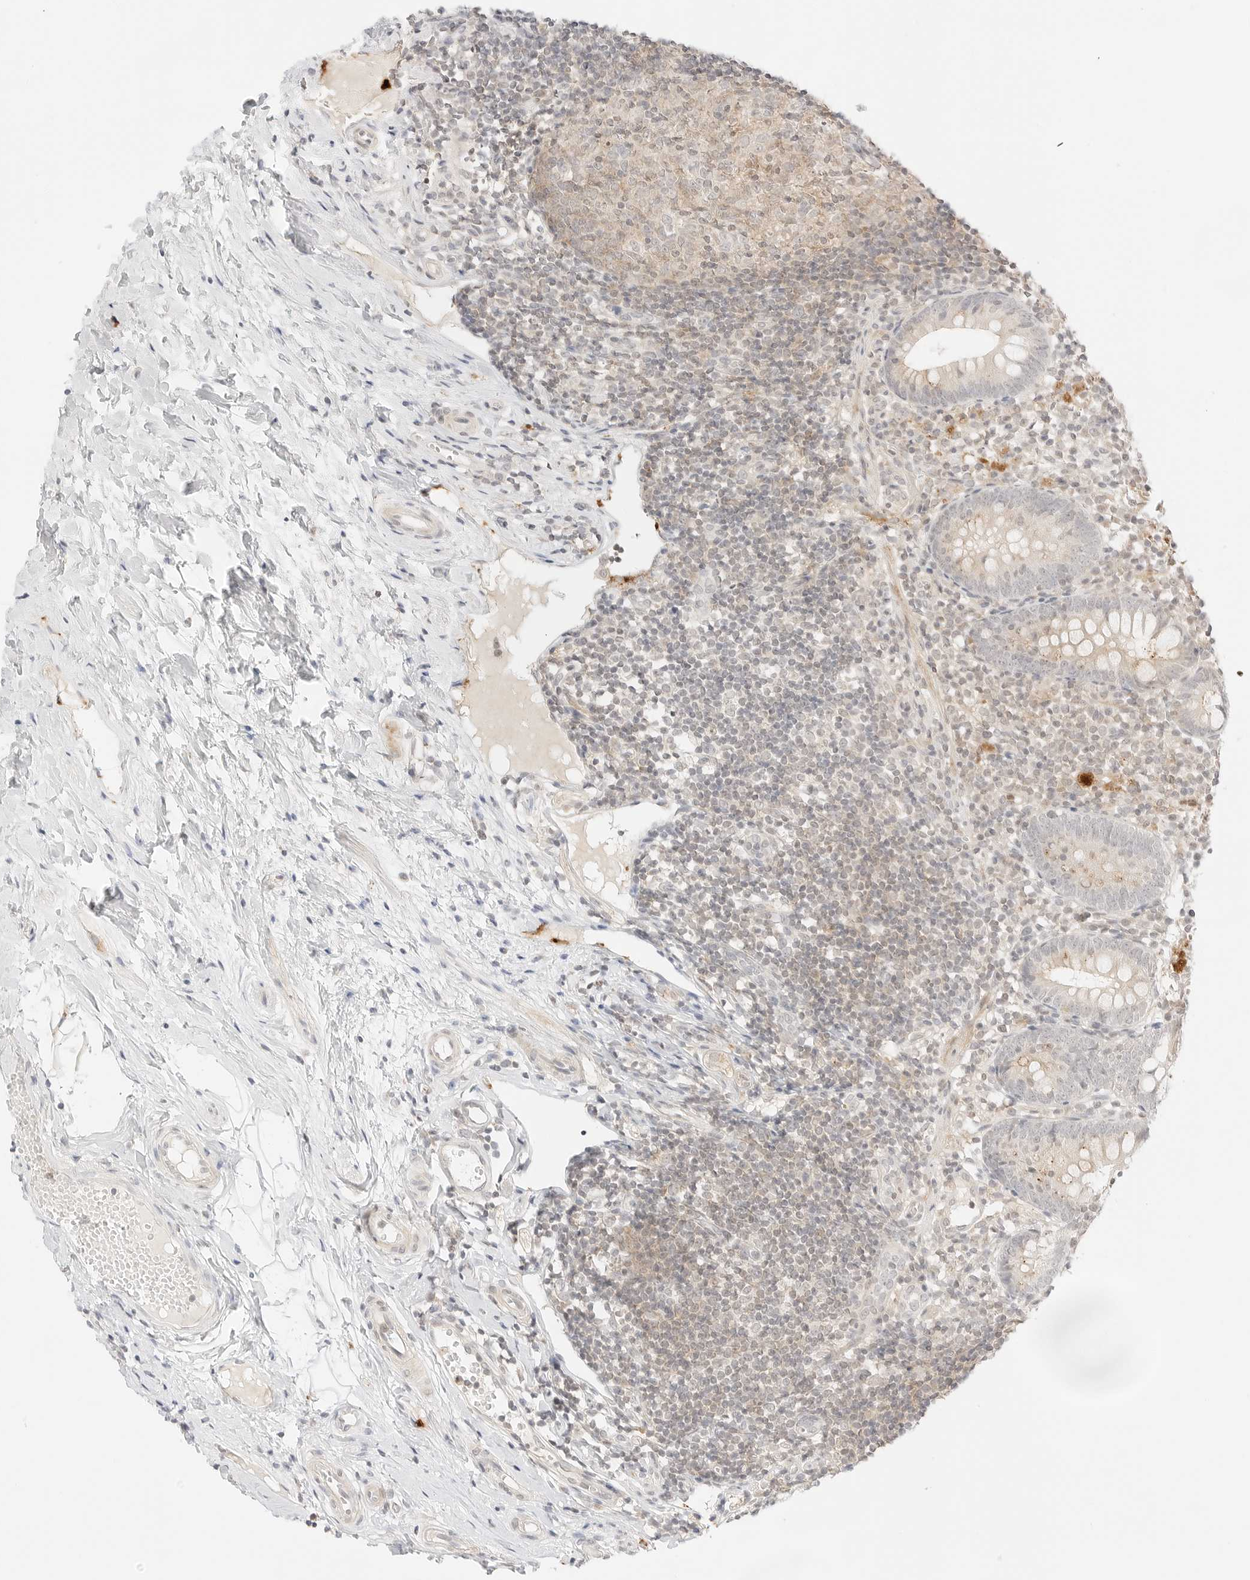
{"staining": {"intensity": "weak", "quantity": "<25%", "location": "cytoplasmic/membranous"}, "tissue": "appendix", "cell_type": "Glandular cells", "image_type": "normal", "snomed": [{"axis": "morphology", "description": "Normal tissue, NOS"}, {"axis": "topography", "description": "Appendix"}], "caption": "Histopathology image shows no significant protein positivity in glandular cells of normal appendix.", "gene": "GNAS", "patient": {"sex": "female", "age": 20}}